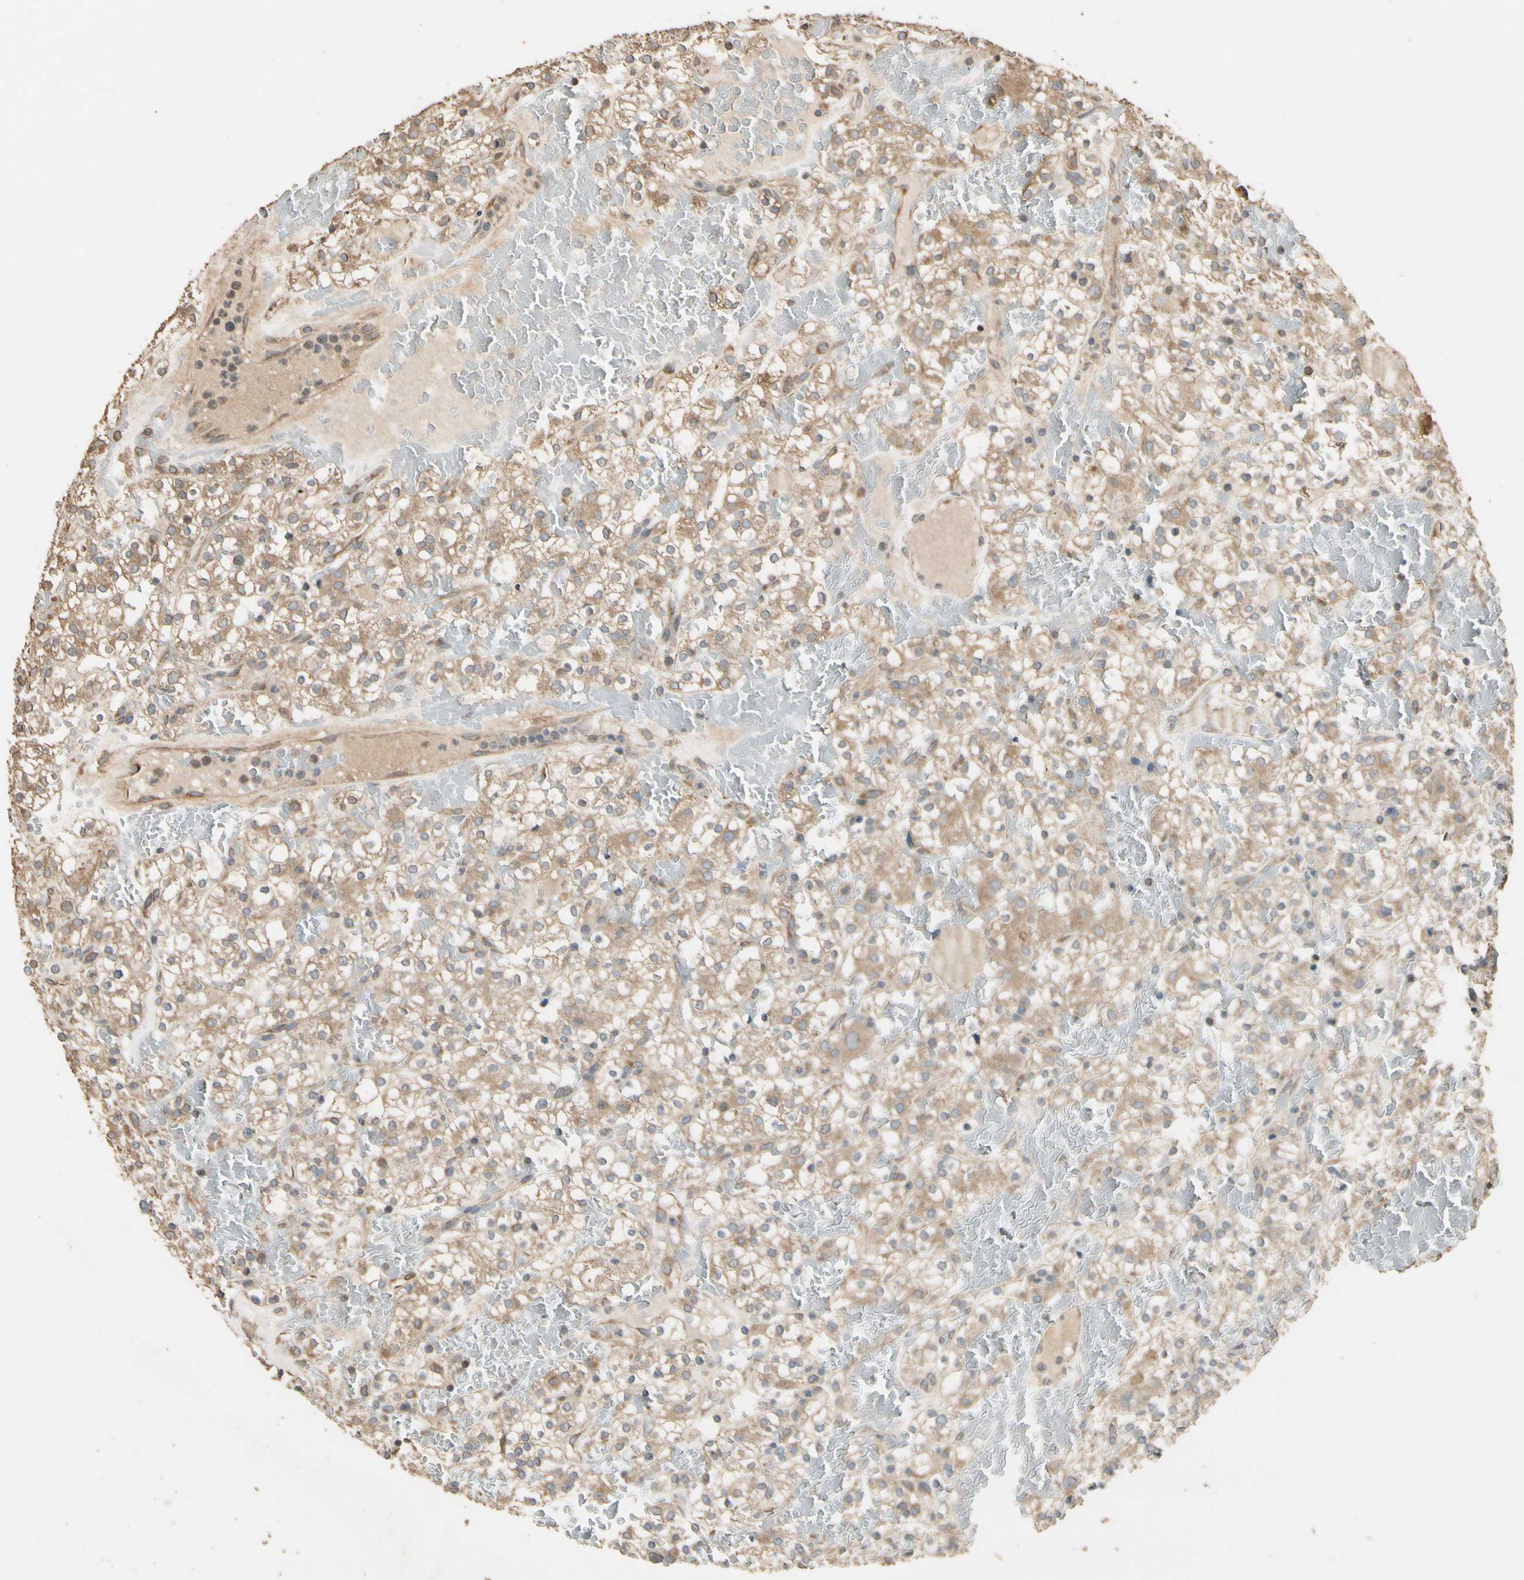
{"staining": {"intensity": "moderate", "quantity": ">75%", "location": "cytoplasmic/membranous"}, "tissue": "renal cancer", "cell_type": "Tumor cells", "image_type": "cancer", "snomed": [{"axis": "morphology", "description": "Normal tissue, NOS"}, {"axis": "morphology", "description": "Adenocarcinoma, NOS"}, {"axis": "topography", "description": "Kidney"}], "caption": "IHC (DAB) staining of renal cancer shows moderate cytoplasmic/membranous protein positivity in about >75% of tumor cells. The staining was performed using DAB, with brown indicating positive protein expression. Nuclei are stained blue with hematoxylin.", "gene": "STX18", "patient": {"sex": "female", "age": 72}}